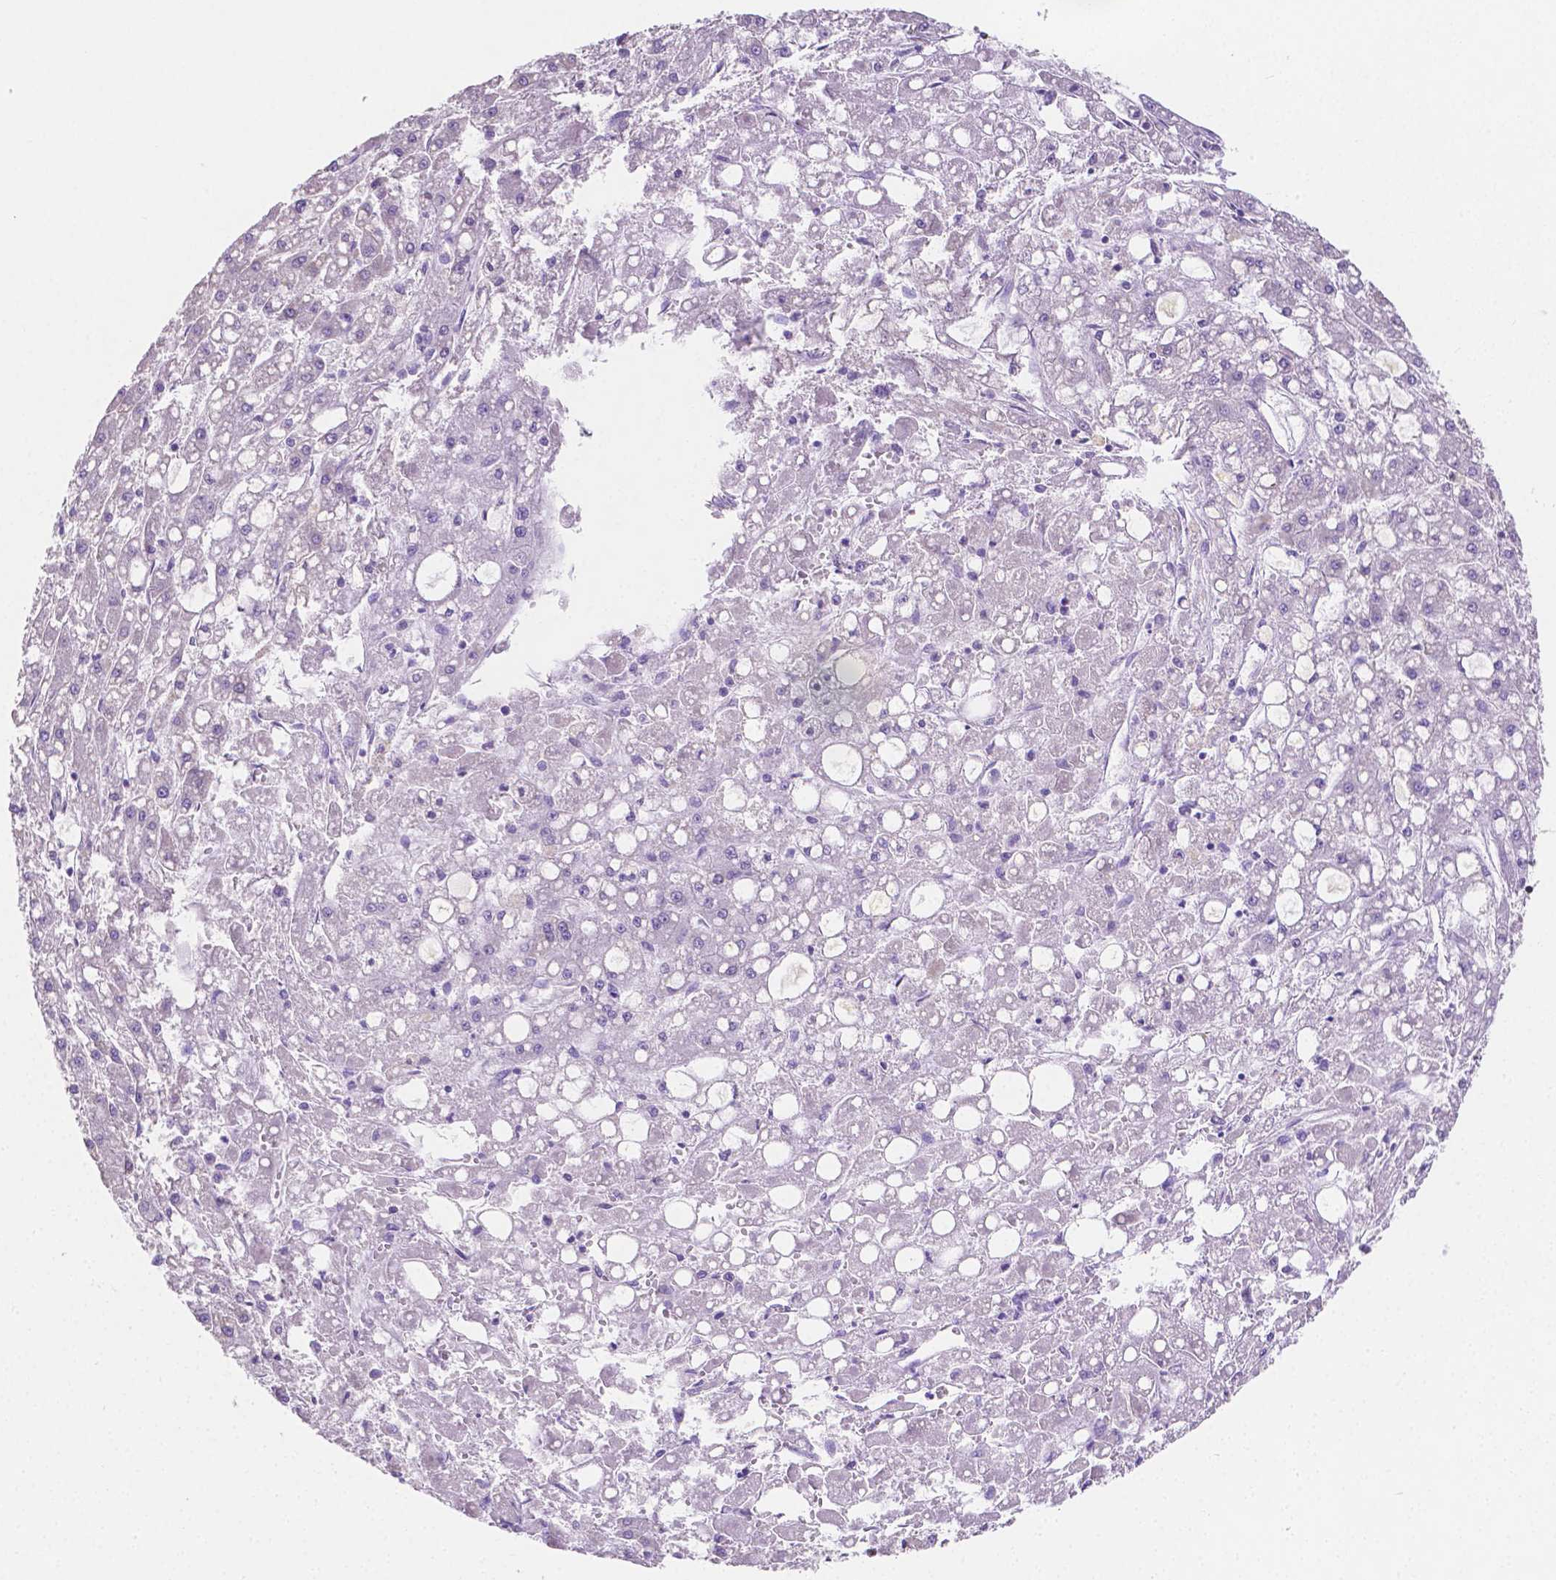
{"staining": {"intensity": "negative", "quantity": "none", "location": "none"}, "tissue": "liver cancer", "cell_type": "Tumor cells", "image_type": "cancer", "snomed": [{"axis": "morphology", "description": "Carcinoma, Hepatocellular, NOS"}, {"axis": "topography", "description": "Liver"}], "caption": "Tumor cells are negative for protein expression in human hepatocellular carcinoma (liver).", "gene": "SGTB", "patient": {"sex": "male", "age": 67}}